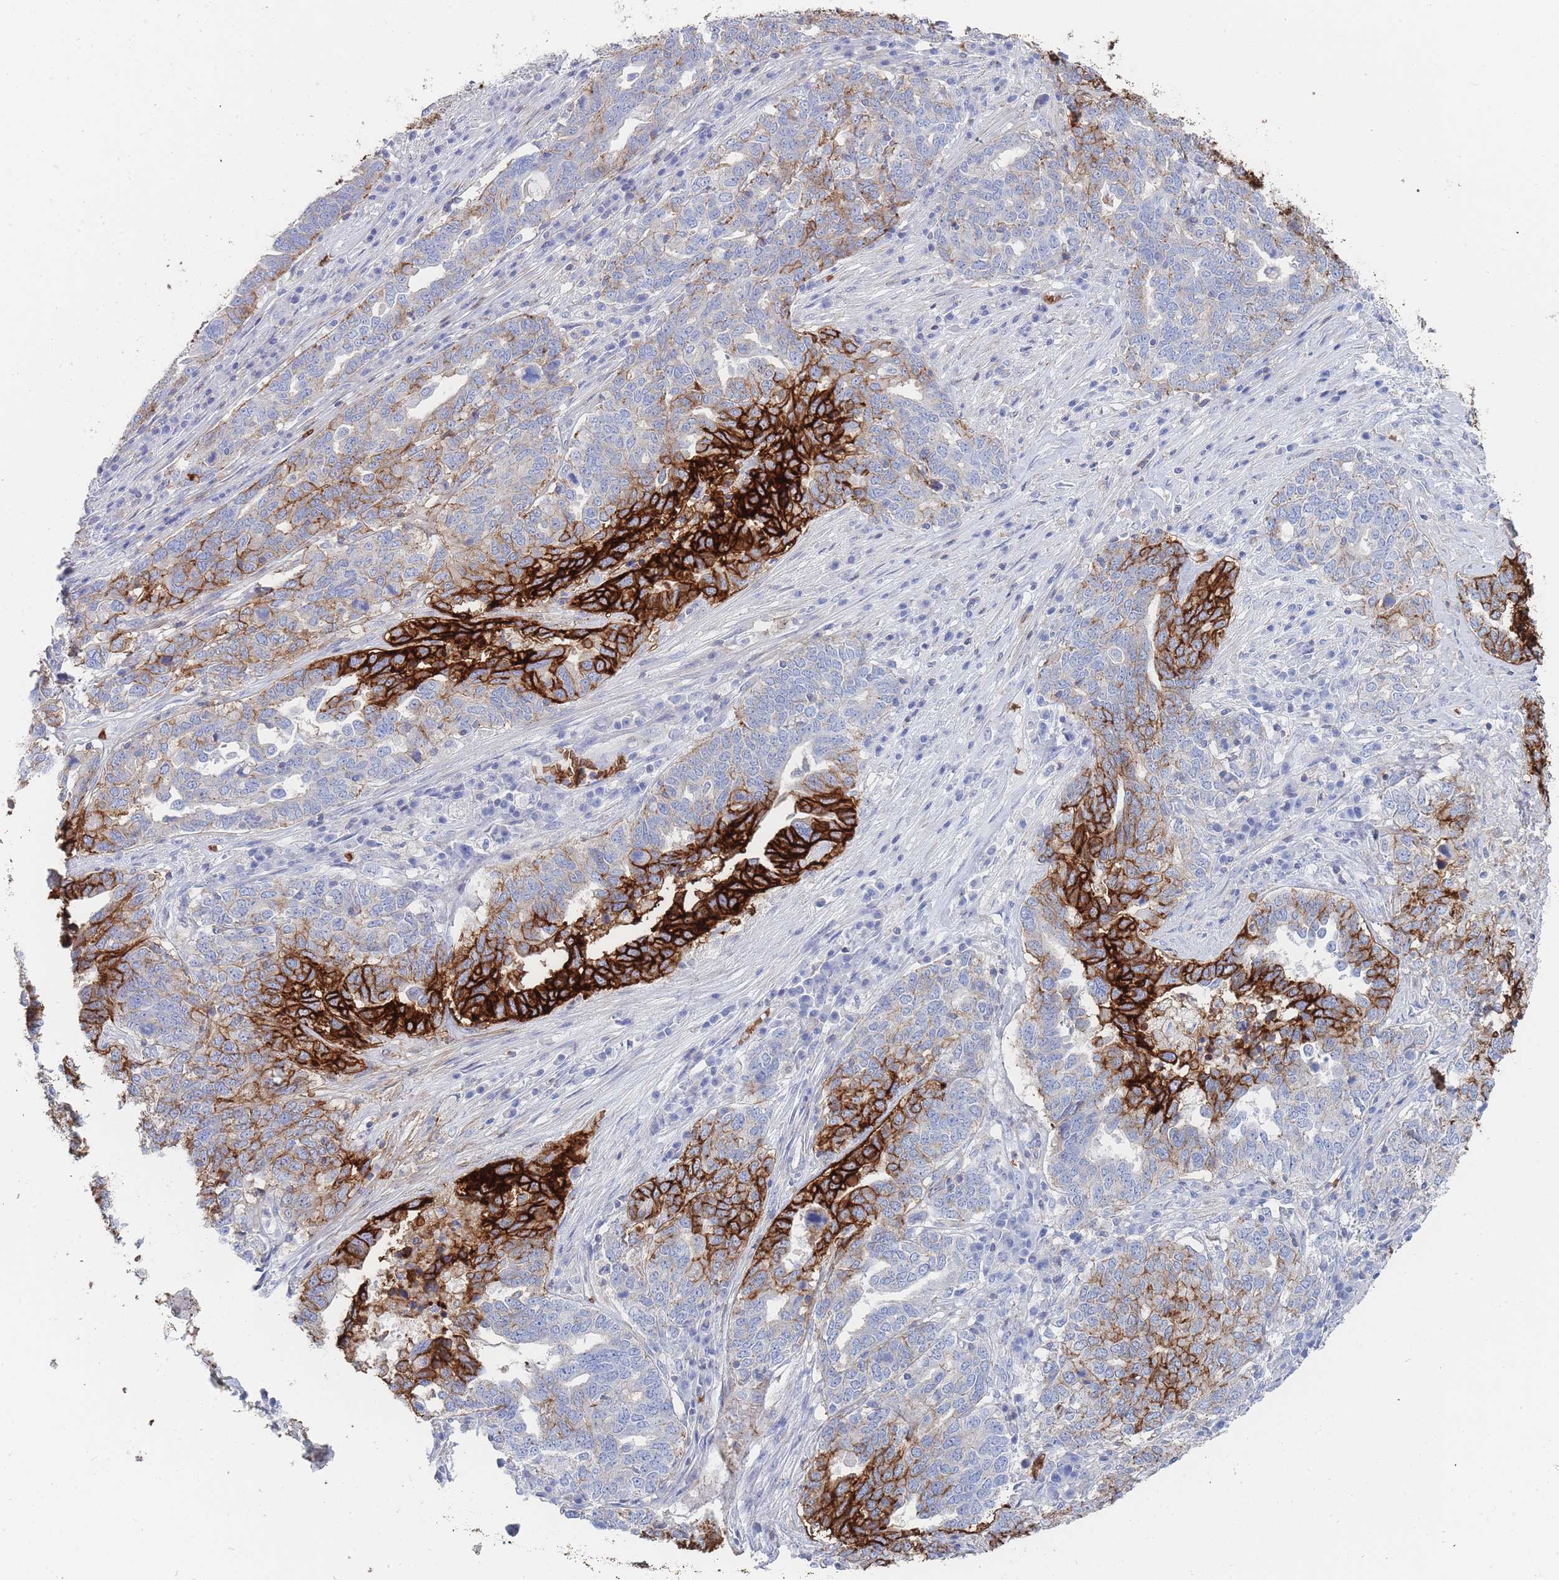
{"staining": {"intensity": "strong", "quantity": "25%-75%", "location": "cytoplasmic/membranous"}, "tissue": "ovarian cancer", "cell_type": "Tumor cells", "image_type": "cancer", "snomed": [{"axis": "morphology", "description": "Carcinoma, endometroid"}, {"axis": "topography", "description": "Ovary"}], "caption": "Ovarian cancer stained for a protein demonstrates strong cytoplasmic/membranous positivity in tumor cells.", "gene": "SLC2A1", "patient": {"sex": "female", "age": 62}}